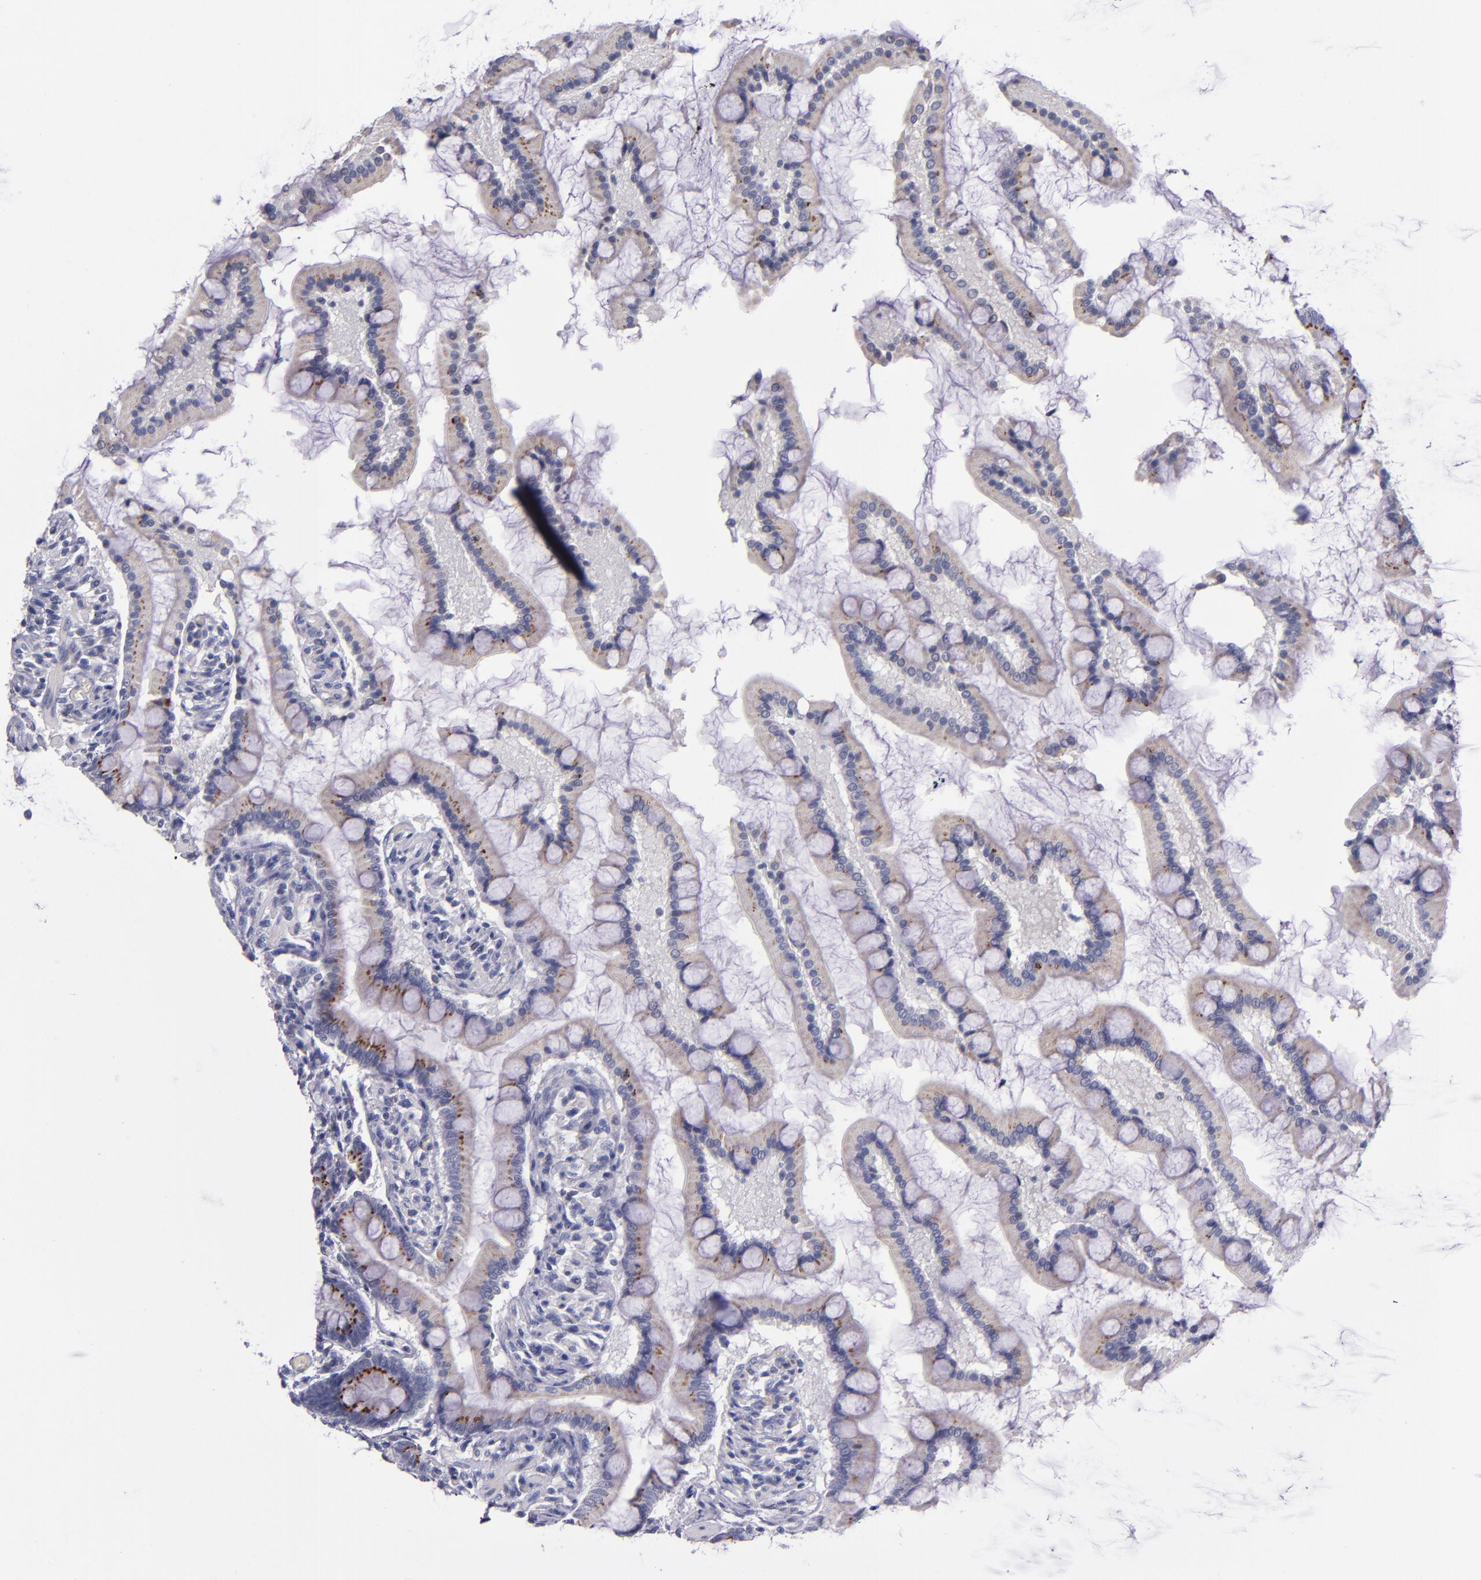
{"staining": {"intensity": "strong", "quantity": "25%-75%", "location": "cytoplasmic/membranous"}, "tissue": "small intestine", "cell_type": "Glandular cells", "image_type": "normal", "snomed": [{"axis": "morphology", "description": "Normal tissue, NOS"}, {"axis": "topography", "description": "Small intestine"}], "caption": "Brown immunohistochemical staining in normal small intestine displays strong cytoplasmic/membranous staining in about 25%-75% of glandular cells.", "gene": "RAB41", "patient": {"sex": "male", "age": 41}}